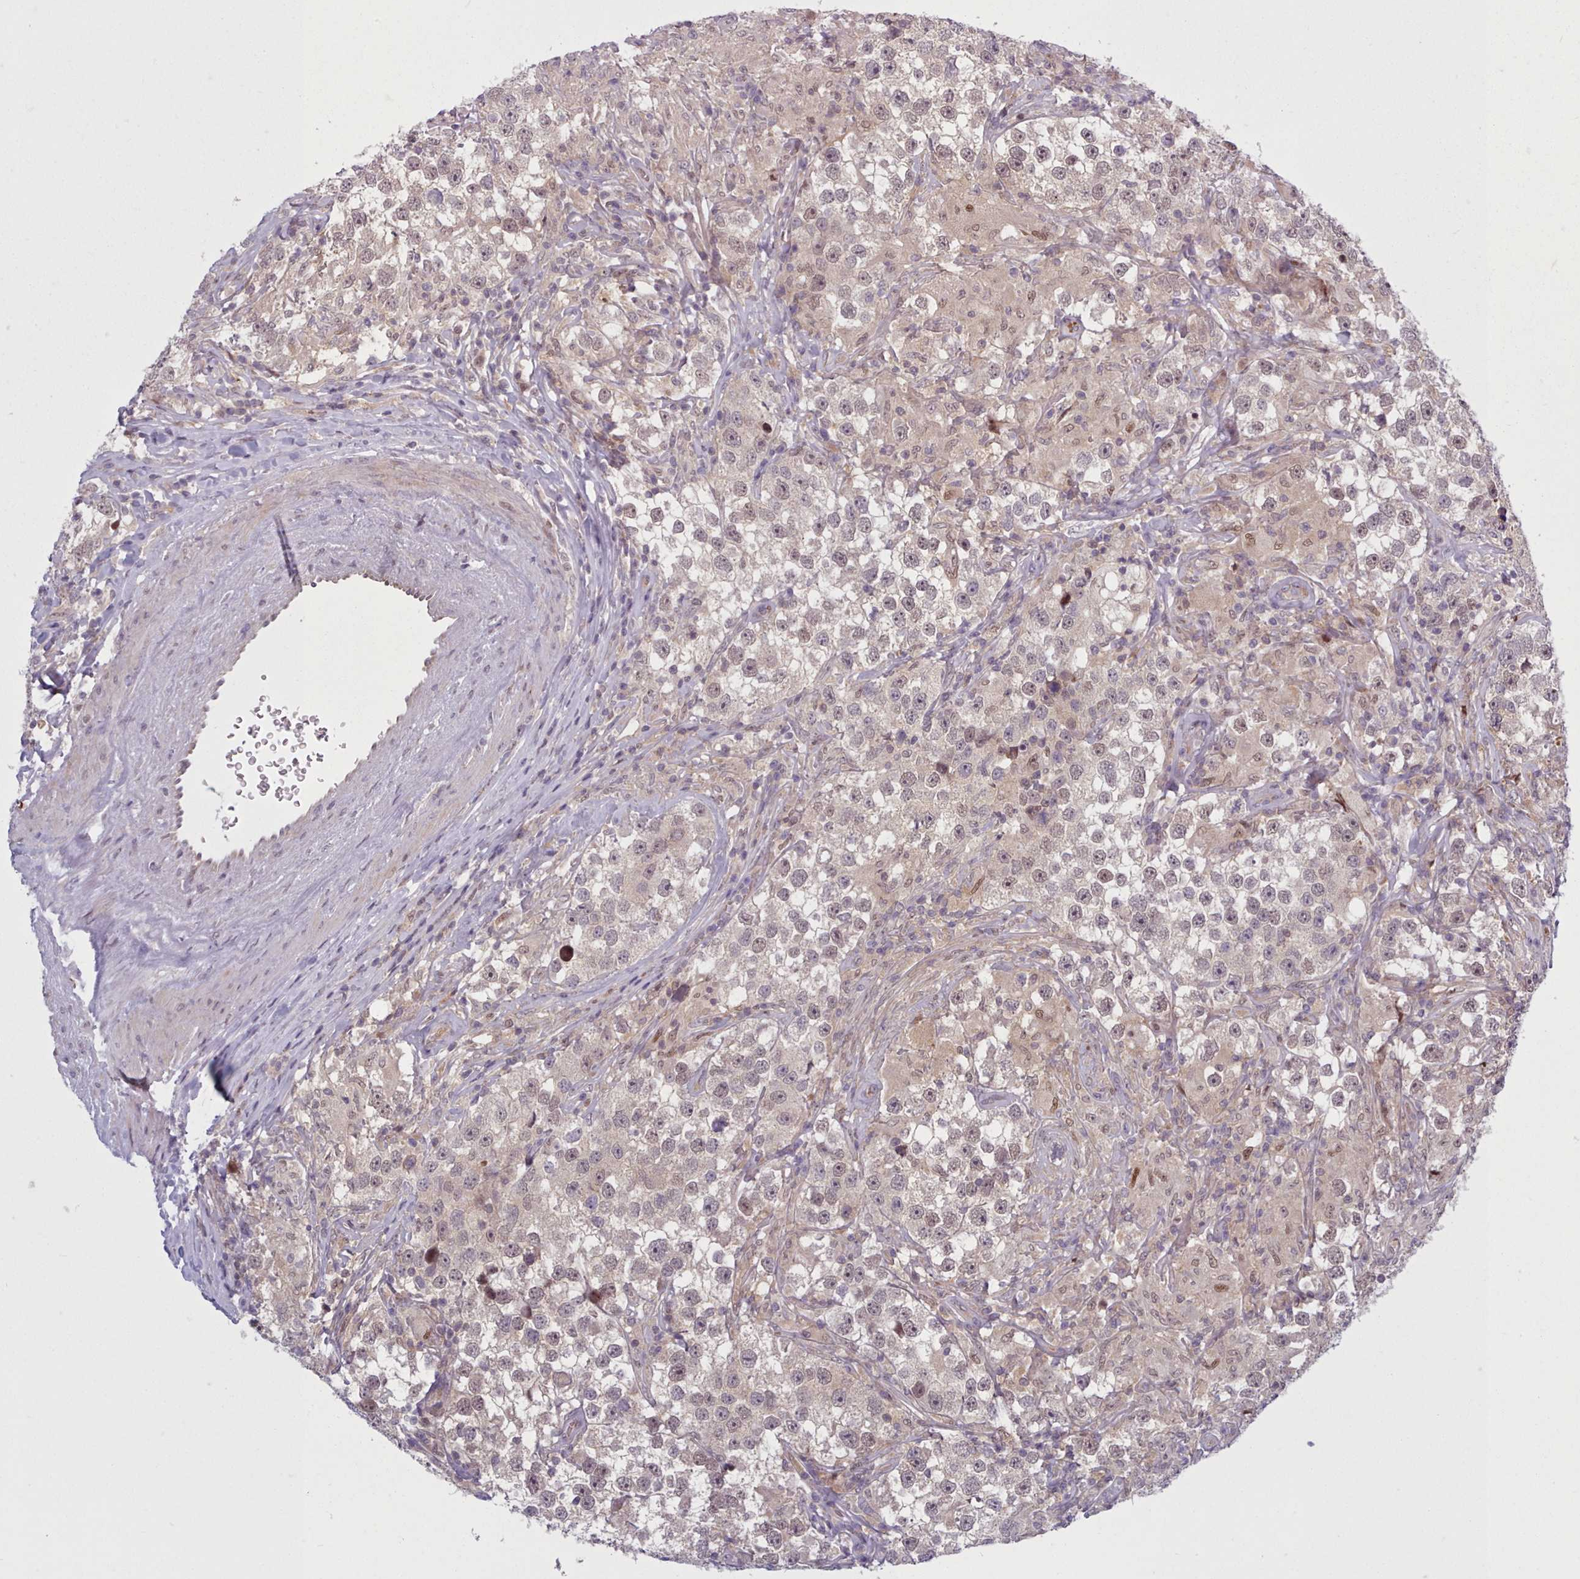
{"staining": {"intensity": "weak", "quantity": "25%-75%", "location": "nuclear"}, "tissue": "testis cancer", "cell_type": "Tumor cells", "image_type": "cancer", "snomed": [{"axis": "morphology", "description": "Seminoma, NOS"}, {"axis": "topography", "description": "Testis"}], "caption": "Human testis seminoma stained with a brown dye exhibits weak nuclear positive positivity in about 25%-75% of tumor cells.", "gene": "KBTBD7", "patient": {"sex": "male", "age": 46}}